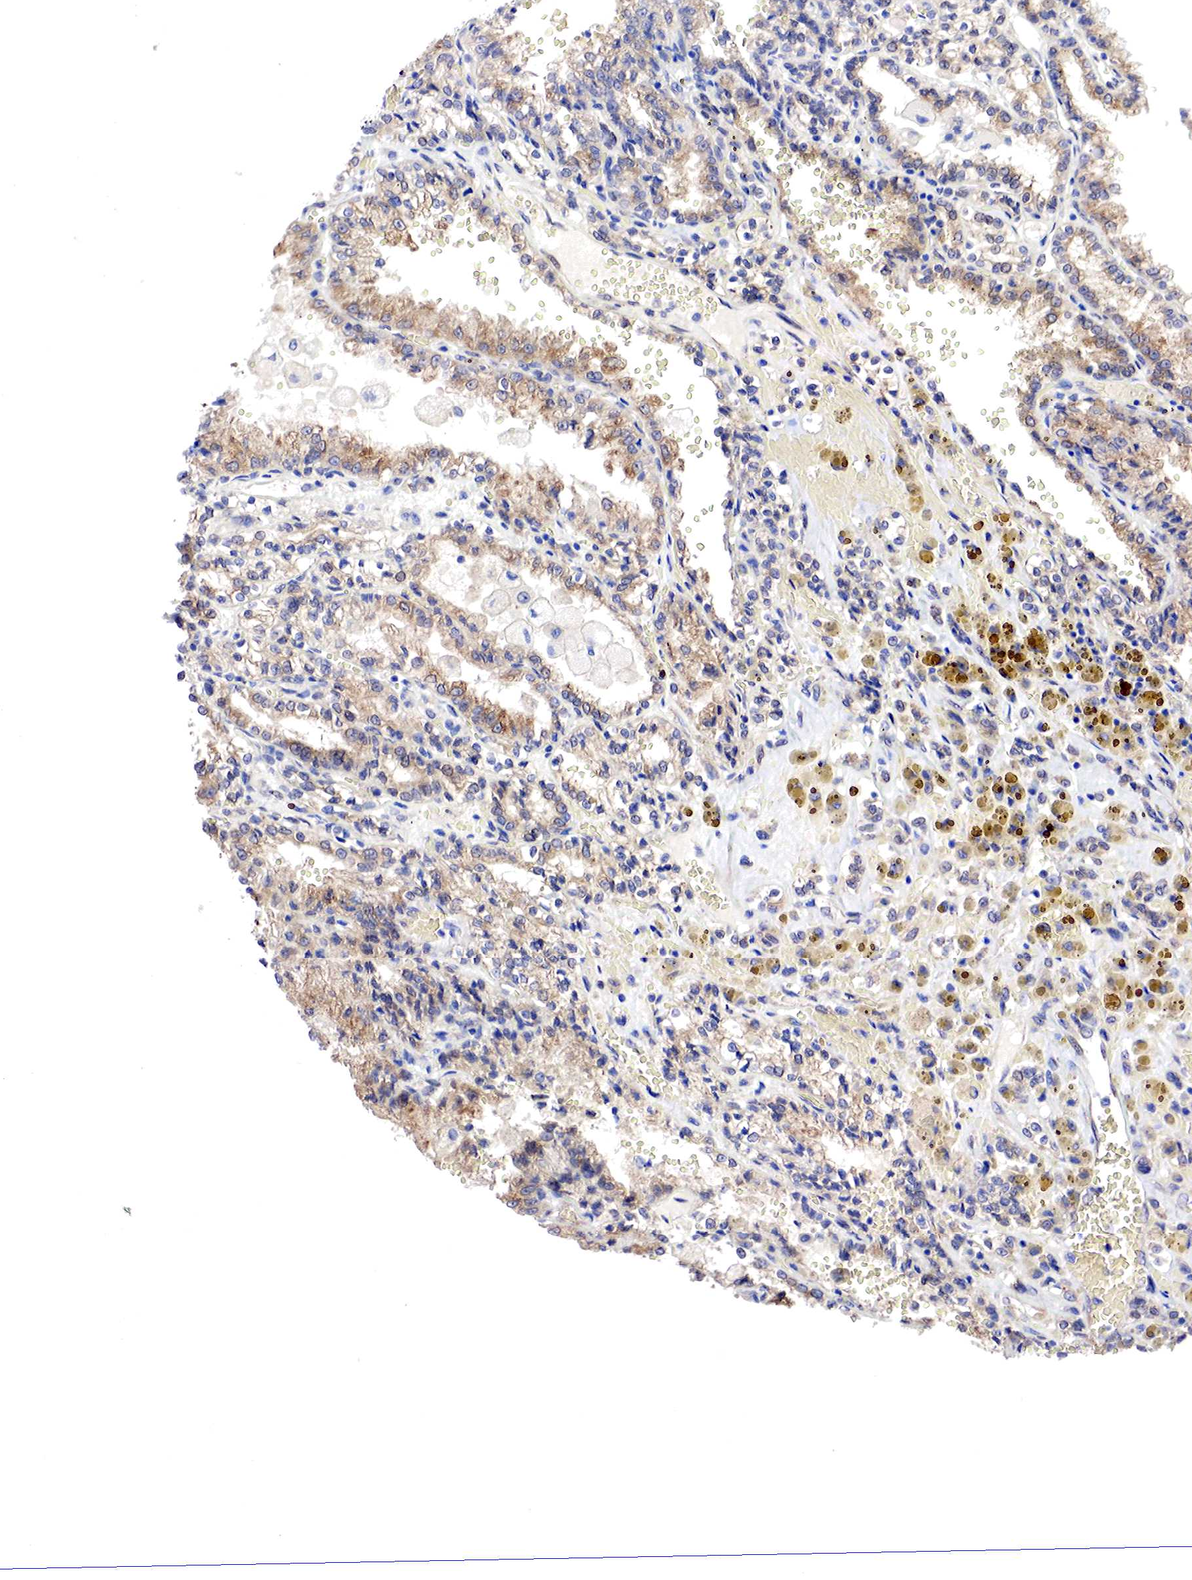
{"staining": {"intensity": "weak", "quantity": ">75%", "location": "cytoplasmic/membranous"}, "tissue": "renal cancer", "cell_type": "Tumor cells", "image_type": "cancer", "snomed": [{"axis": "morphology", "description": "Adenocarcinoma, NOS"}, {"axis": "topography", "description": "Kidney"}], "caption": "Immunohistochemical staining of human renal cancer exhibits low levels of weak cytoplasmic/membranous protein positivity in approximately >75% of tumor cells. (DAB IHC with brightfield microscopy, high magnification).", "gene": "PABIR2", "patient": {"sex": "female", "age": 56}}